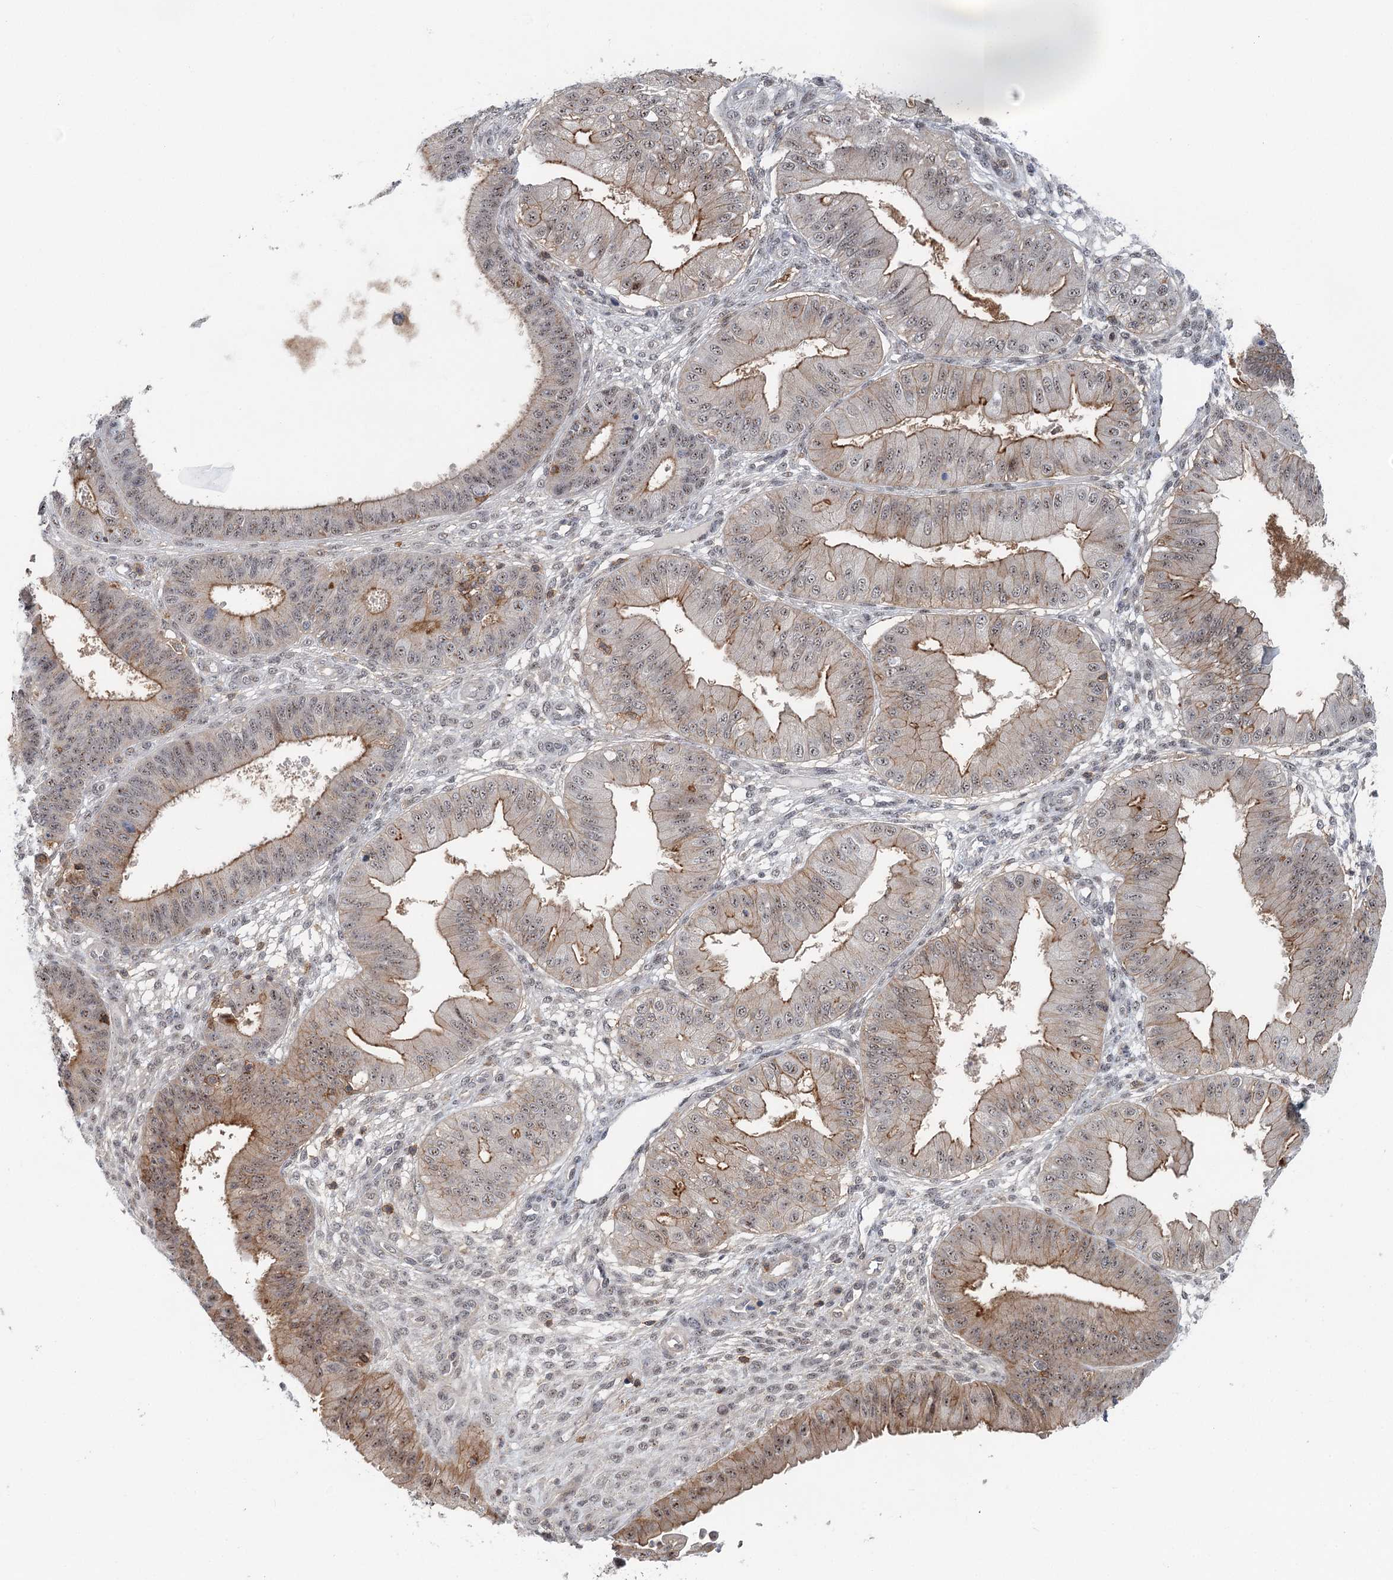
{"staining": {"intensity": "moderate", "quantity": "25%-75%", "location": "cytoplasmic/membranous,nuclear"}, "tissue": "ovarian cancer", "cell_type": "Tumor cells", "image_type": "cancer", "snomed": [{"axis": "morphology", "description": "Carcinoma, endometroid"}, {"axis": "topography", "description": "Appendix"}, {"axis": "topography", "description": "Ovary"}], "caption": "Moderate cytoplasmic/membranous and nuclear staining is appreciated in approximately 25%-75% of tumor cells in ovarian cancer (endometroid carcinoma).", "gene": "CDC42SE2", "patient": {"sex": "female", "age": 42}}